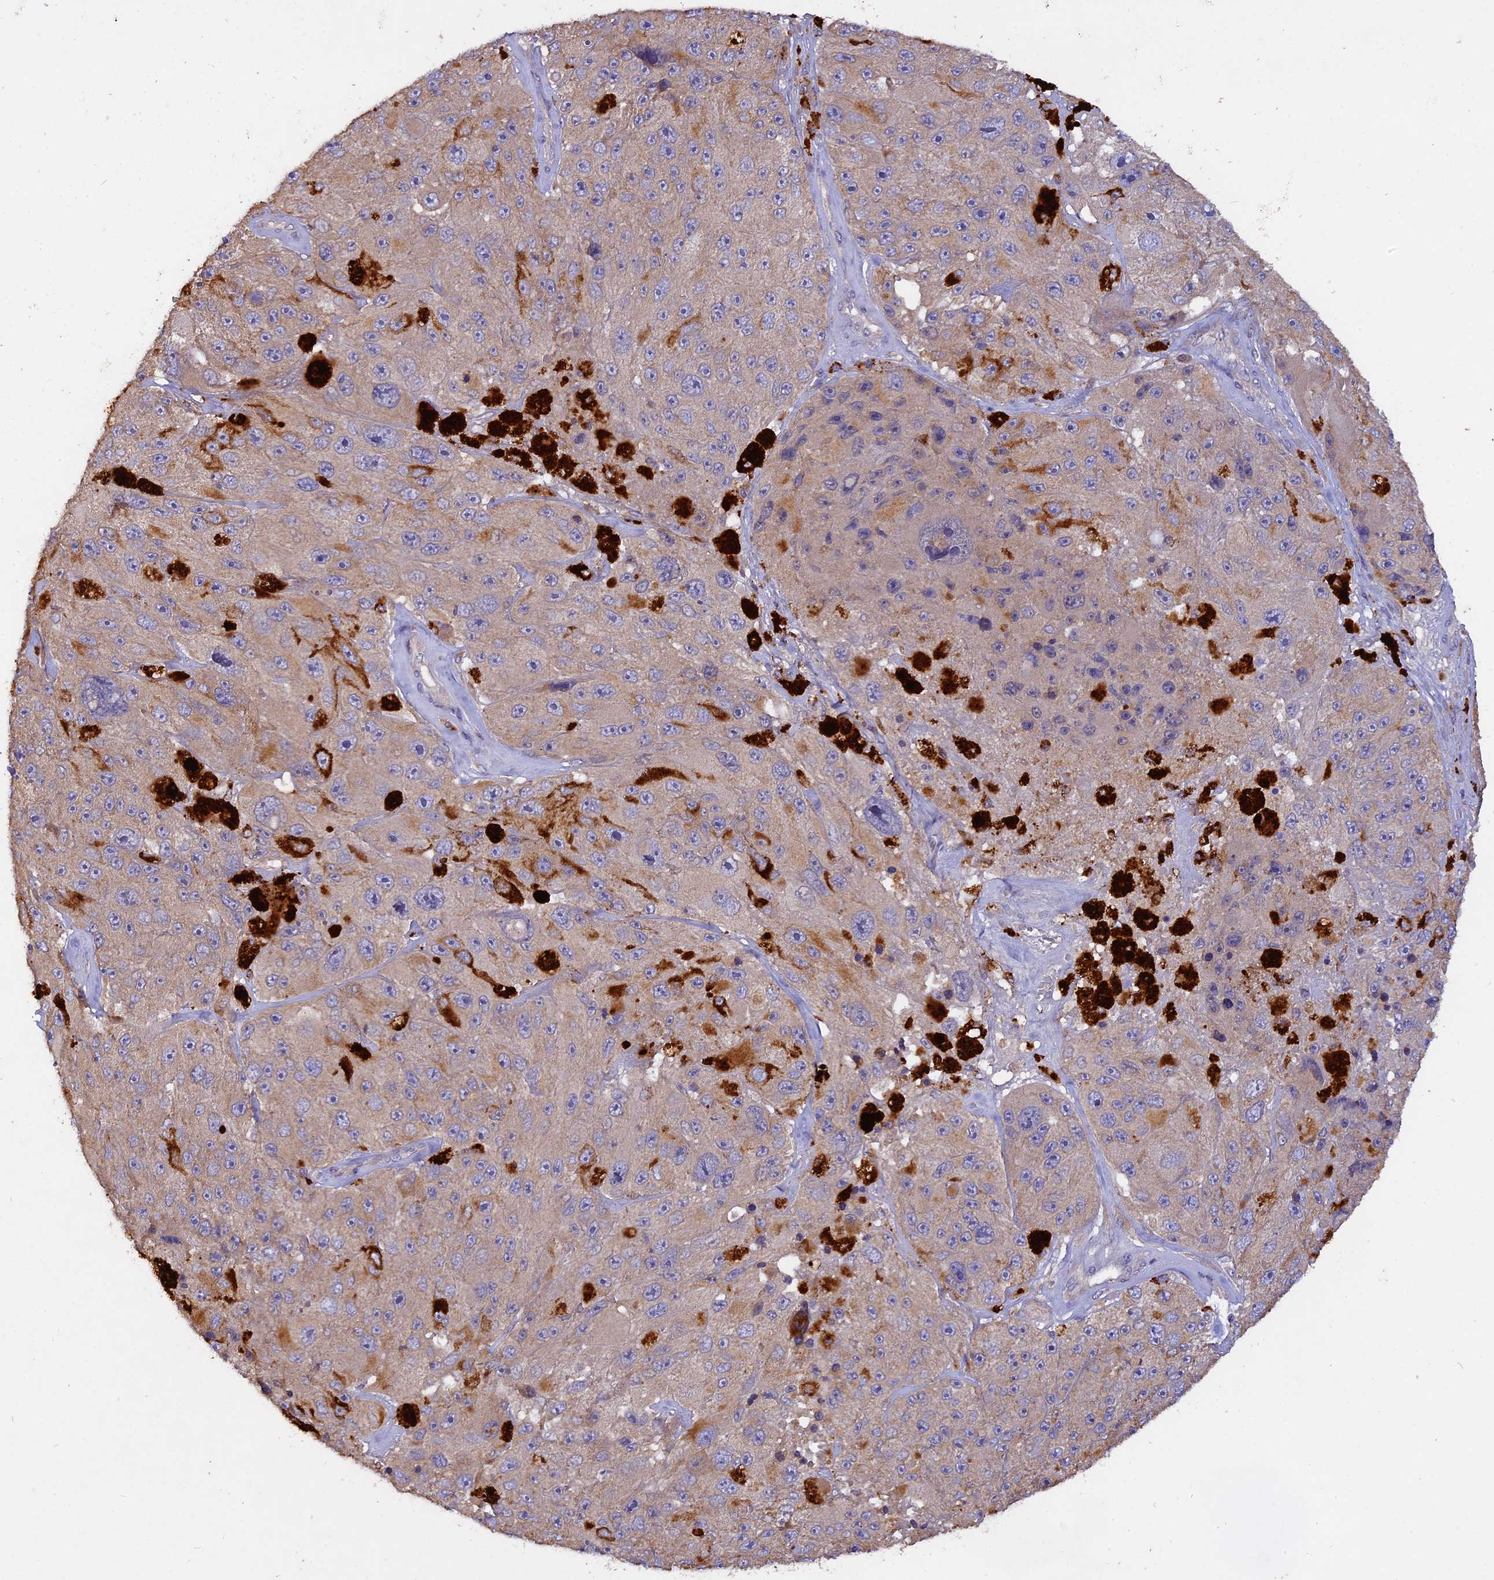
{"staining": {"intensity": "negative", "quantity": "none", "location": "none"}, "tissue": "melanoma", "cell_type": "Tumor cells", "image_type": "cancer", "snomed": [{"axis": "morphology", "description": "Malignant melanoma, Metastatic site"}, {"axis": "topography", "description": "Lymph node"}], "caption": "This is an immunohistochemistry (IHC) photomicrograph of human melanoma. There is no positivity in tumor cells.", "gene": "SLC26A4", "patient": {"sex": "male", "age": 62}}